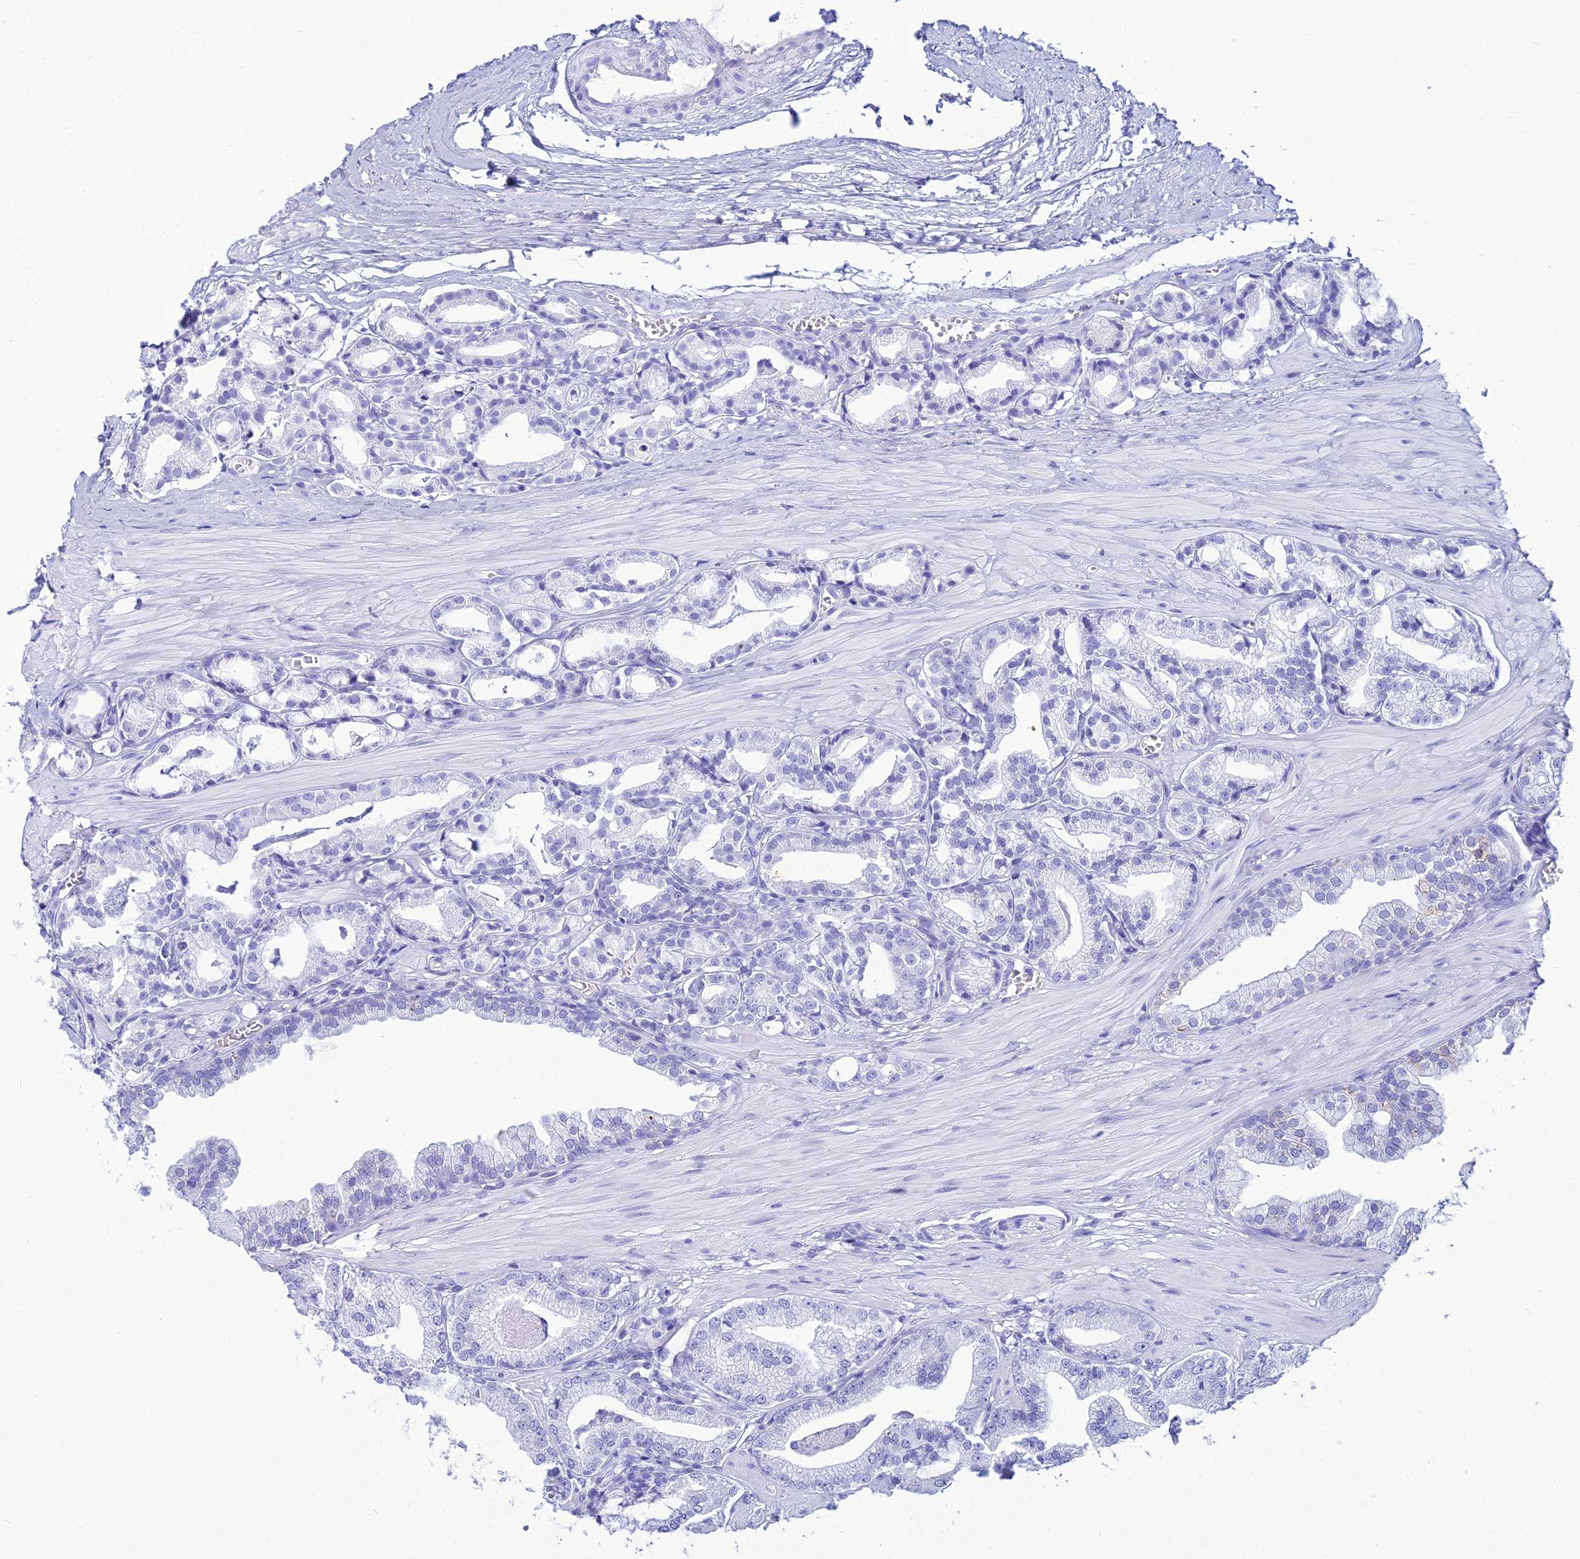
{"staining": {"intensity": "negative", "quantity": "none", "location": "none"}, "tissue": "prostate cancer", "cell_type": "Tumor cells", "image_type": "cancer", "snomed": [{"axis": "morphology", "description": "Adenocarcinoma, High grade"}, {"axis": "topography", "description": "Prostate"}], "caption": "Immunohistochemistry of human high-grade adenocarcinoma (prostate) demonstrates no staining in tumor cells. Nuclei are stained in blue.", "gene": "ZNF442", "patient": {"sex": "male", "age": 71}}